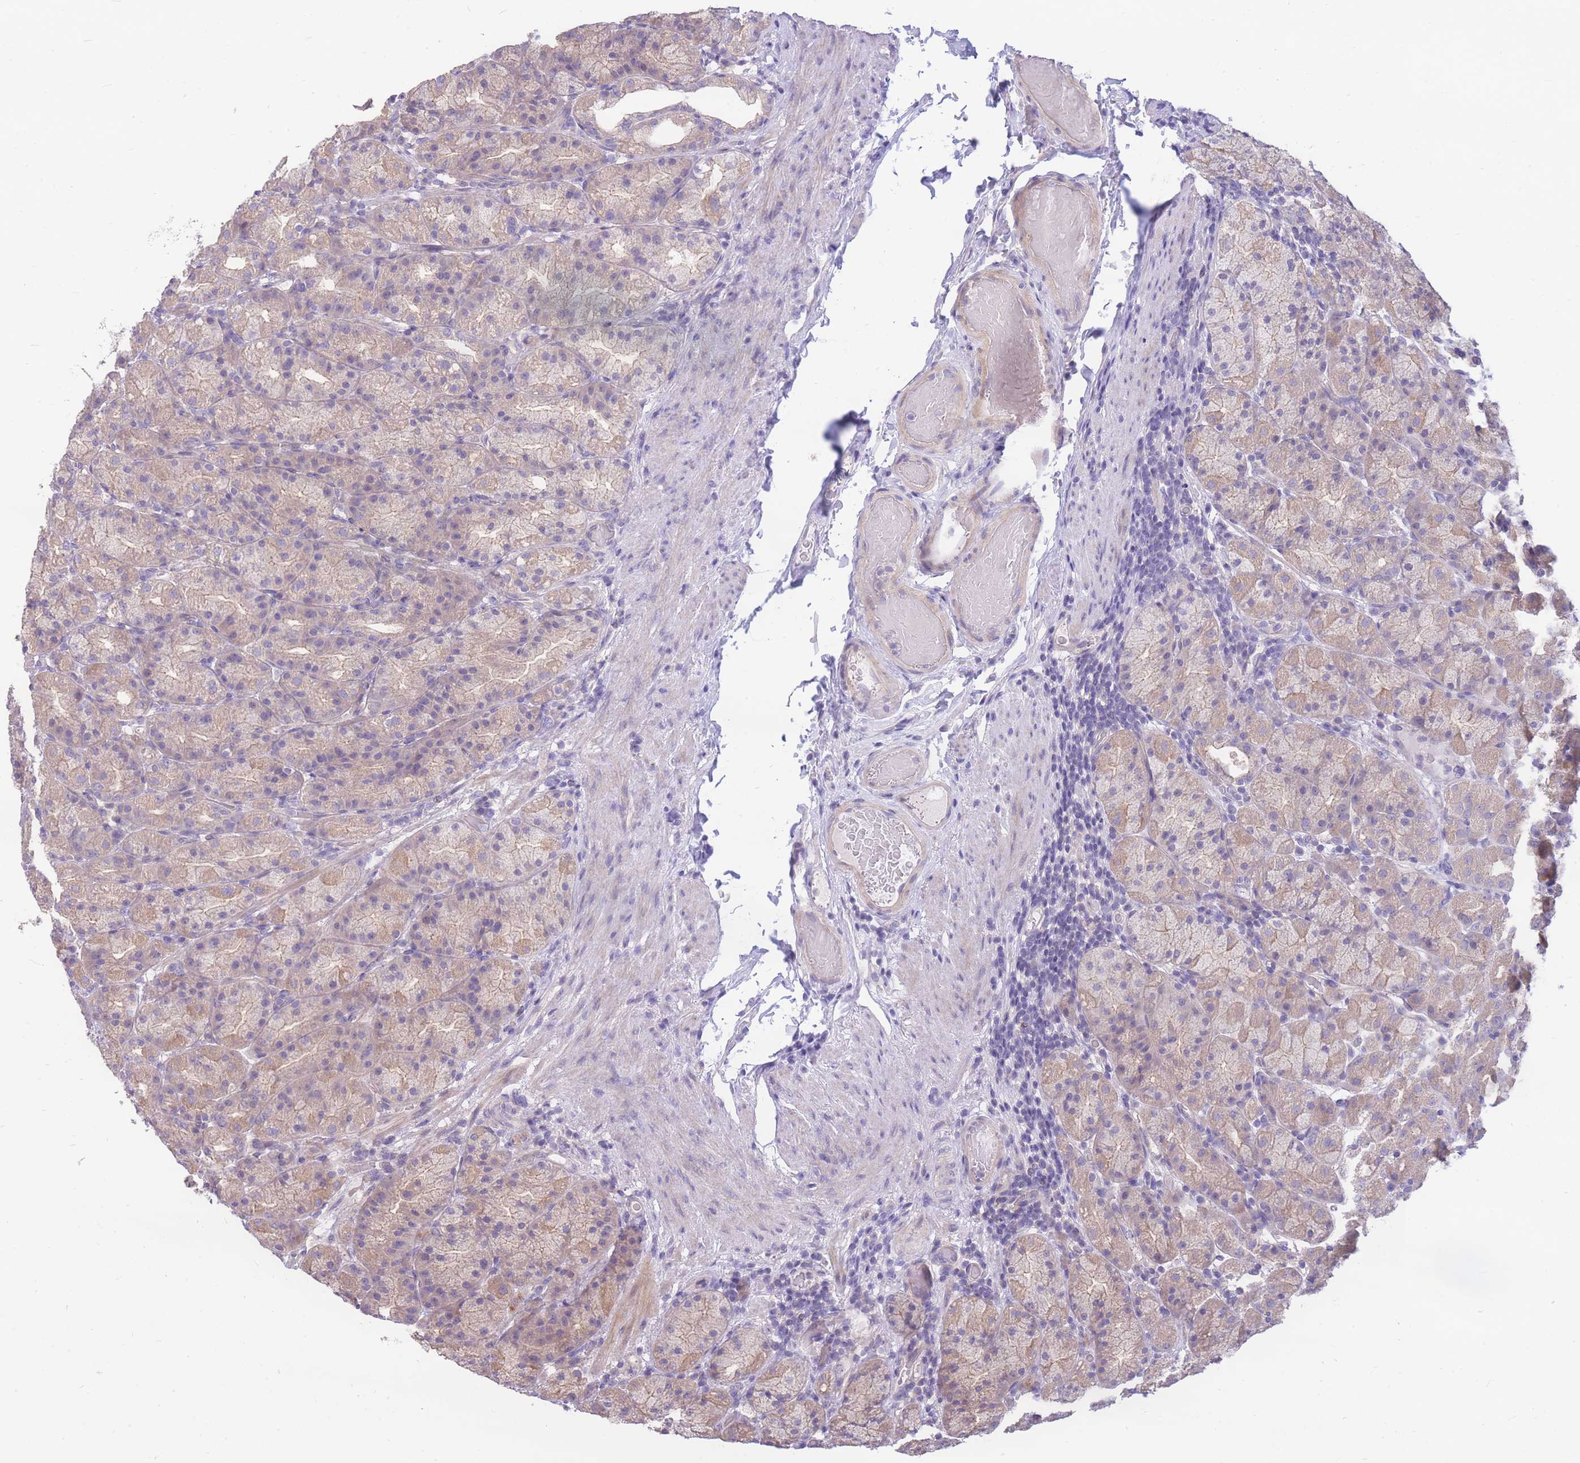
{"staining": {"intensity": "moderate", "quantity": "25%-75%", "location": "cytoplasmic/membranous"}, "tissue": "stomach", "cell_type": "Glandular cells", "image_type": "normal", "snomed": [{"axis": "morphology", "description": "Normal tissue, NOS"}, {"axis": "topography", "description": "Stomach, upper"}, {"axis": "topography", "description": "Stomach"}], "caption": "Immunohistochemical staining of unremarkable human stomach exhibits 25%-75% levels of moderate cytoplasmic/membranous protein staining in approximately 25%-75% of glandular cells.", "gene": "OR5T1", "patient": {"sex": "male", "age": 68}}